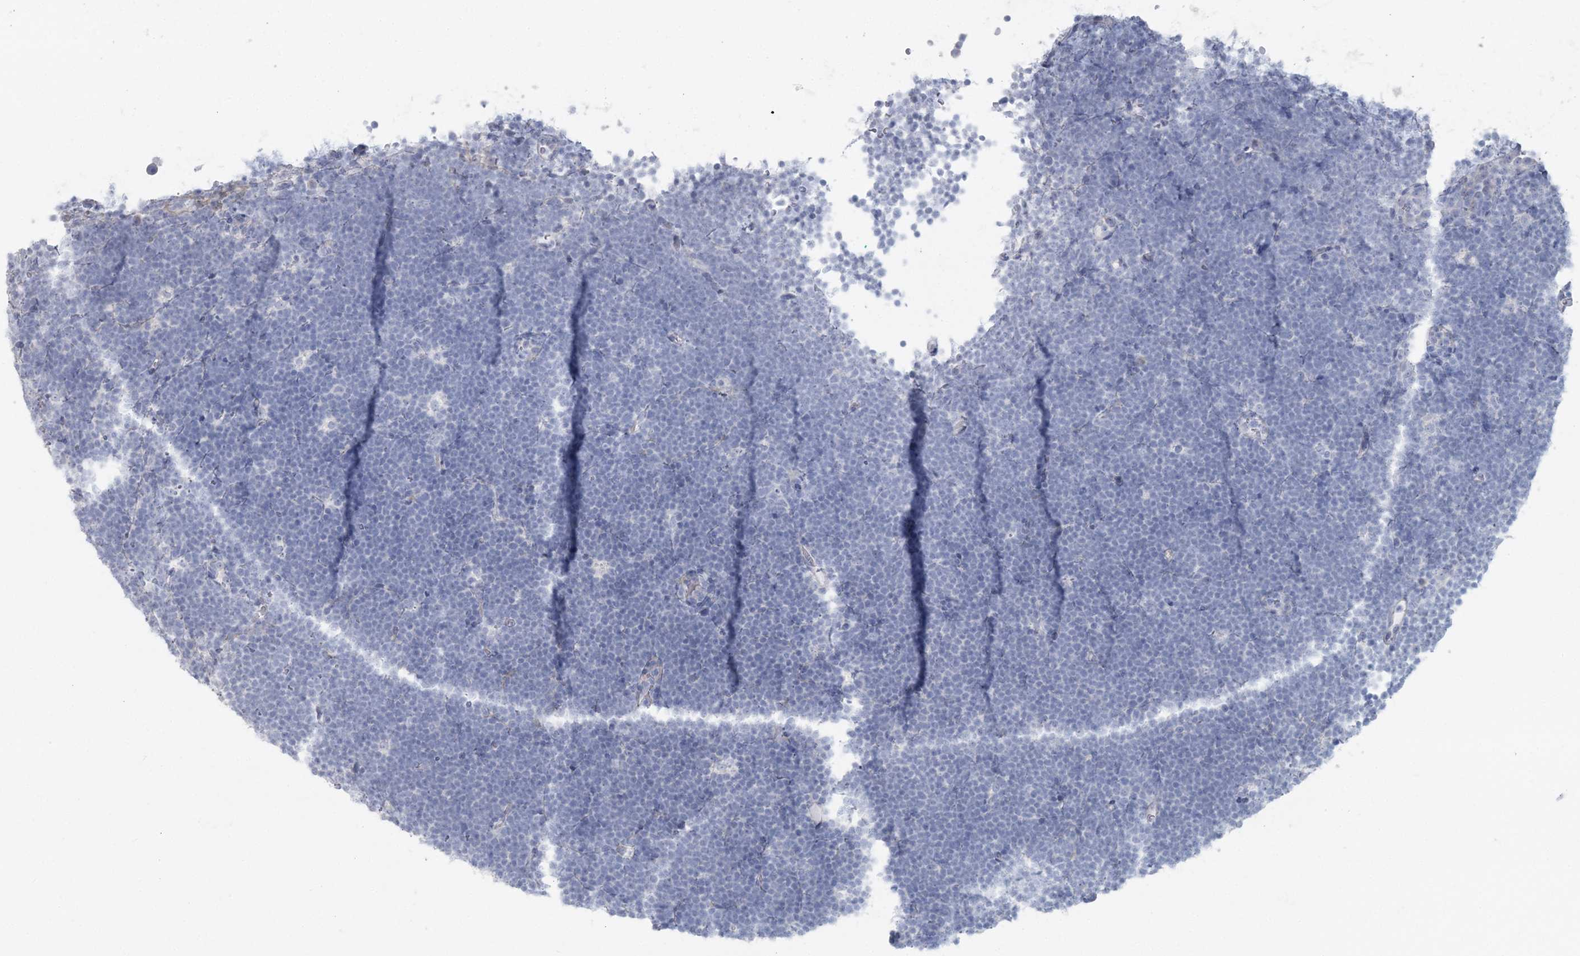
{"staining": {"intensity": "negative", "quantity": "none", "location": "none"}, "tissue": "lymphoma", "cell_type": "Tumor cells", "image_type": "cancer", "snomed": [{"axis": "morphology", "description": "Malignant lymphoma, non-Hodgkin's type, High grade"}, {"axis": "topography", "description": "Lymph node"}], "caption": "There is no significant staining in tumor cells of lymphoma. (DAB immunohistochemistry (IHC), high magnification).", "gene": "CMBL", "patient": {"sex": "male", "age": 13}}